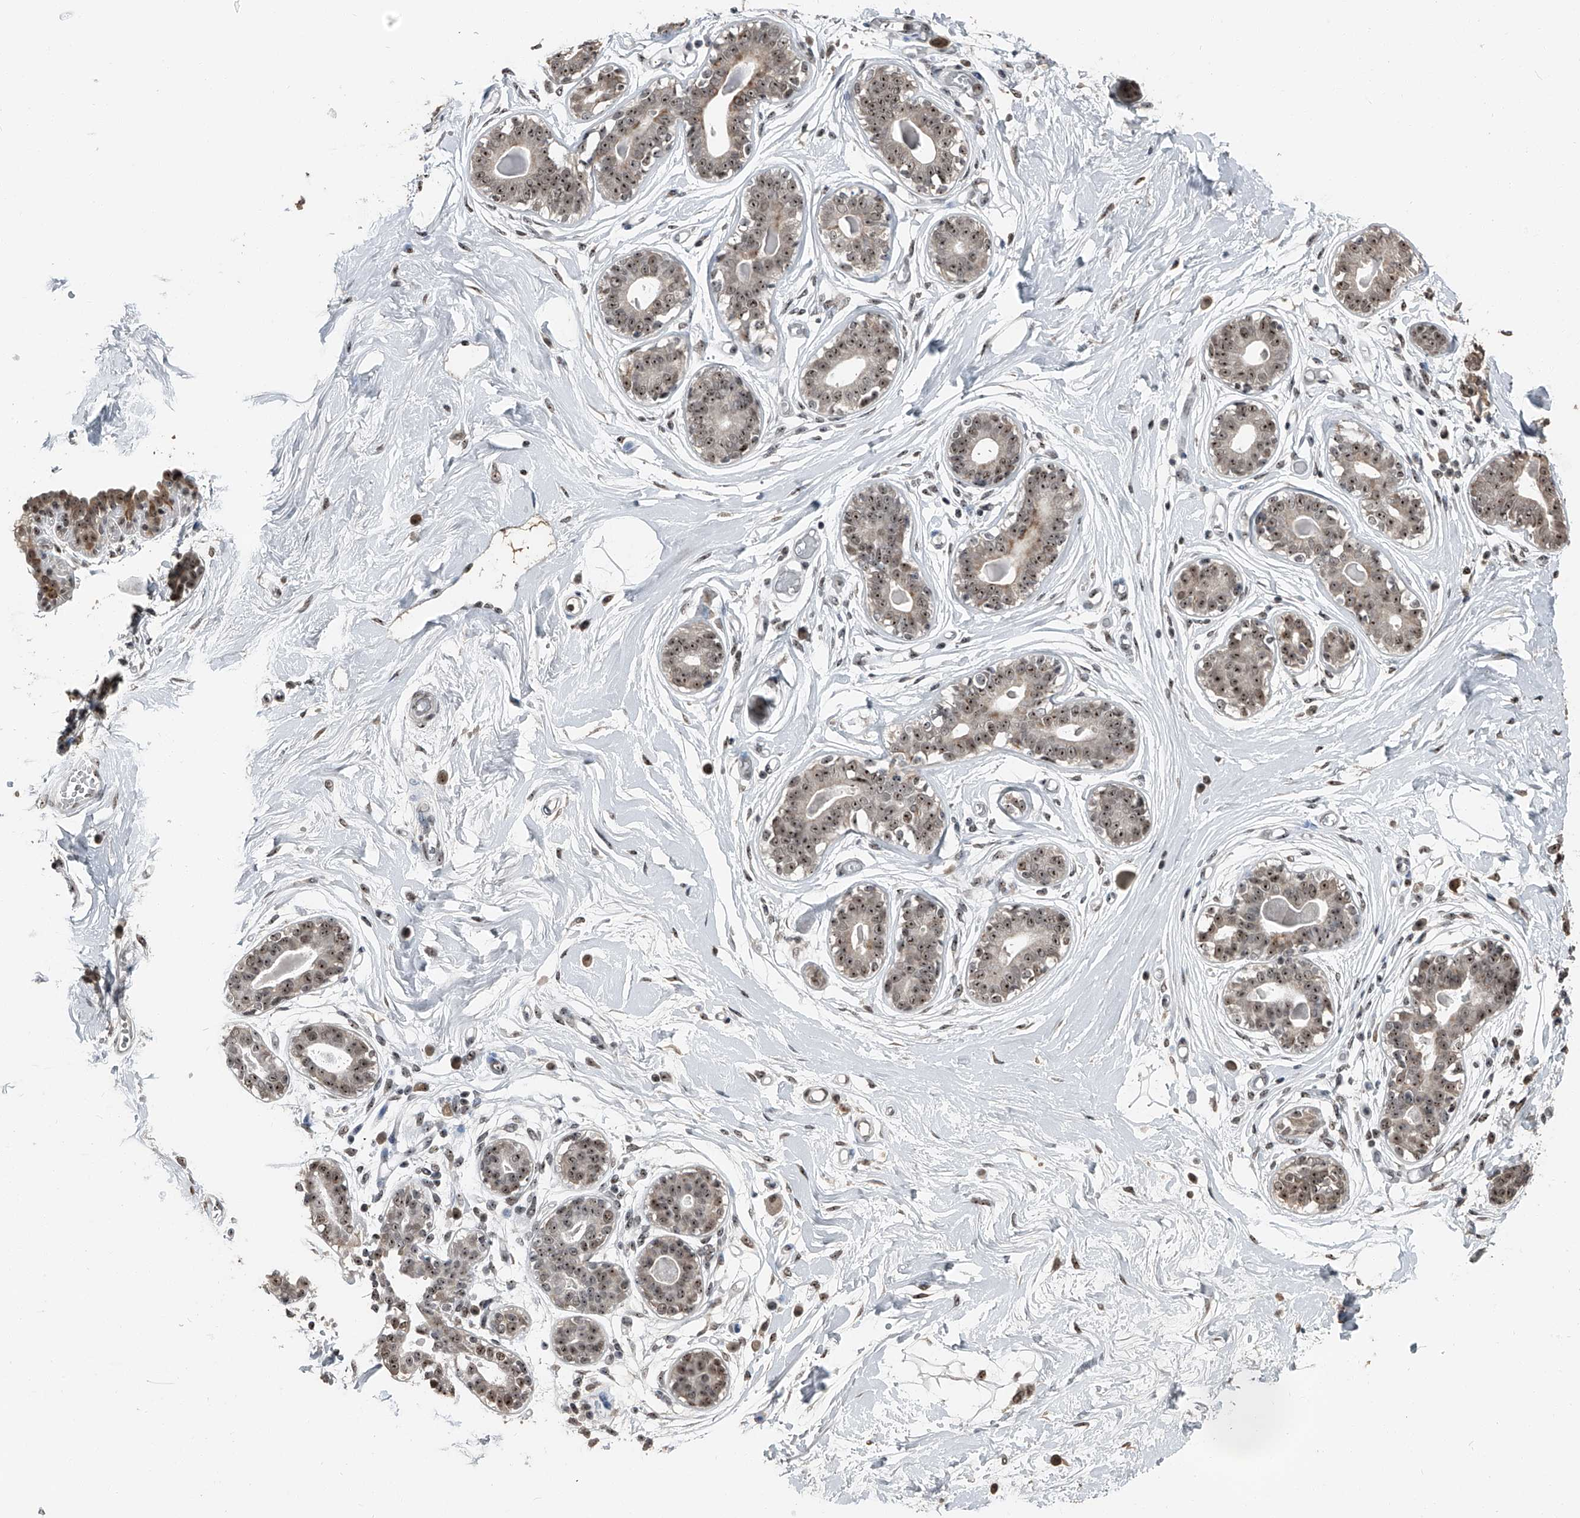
{"staining": {"intensity": "negative", "quantity": "none", "location": "none"}, "tissue": "breast", "cell_type": "Adipocytes", "image_type": "normal", "snomed": [{"axis": "morphology", "description": "Normal tissue, NOS"}, {"axis": "topography", "description": "Breast"}], "caption": "IHC of normal human breast demonstrates no staining in adipocytes.", "gene": "TCOF1", "patient": {"sex": "female", "age": 45}}